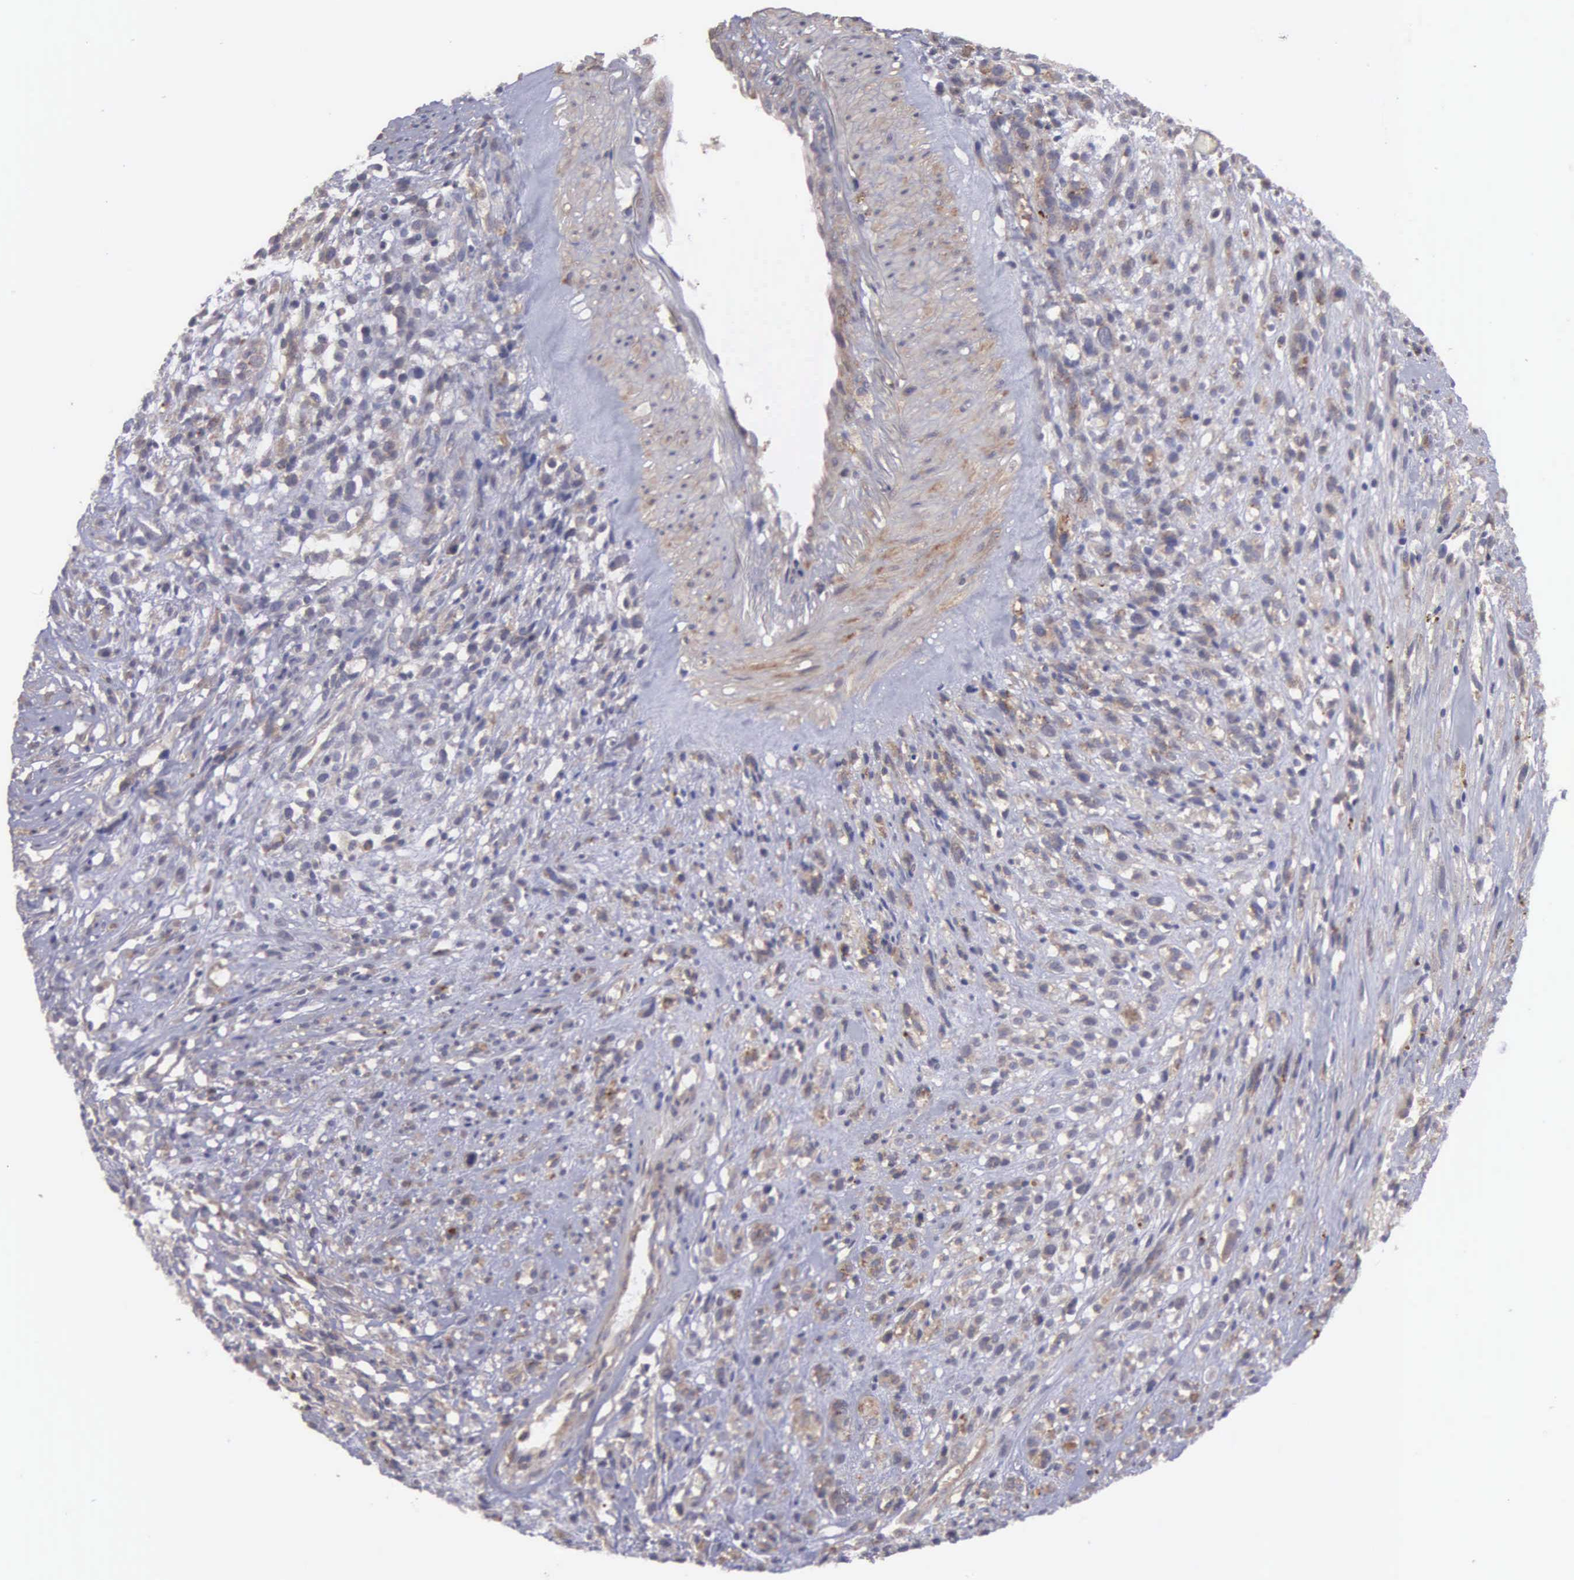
{"staining": {"intensity": "weak", "quantity": "25%-75%", "location": "cytoplasmic/membranous"}, "tissue": "glioma", "cell_type": "Tumor cells", "image_type": "cancer", "snomed": [{"axis": "morphology", "description": "Glioma, malignant, High grade"}, {"axis": "topography", "description": "Brain"}], "caption": "Protein staining exhibits weak cytoplasmic/membranous expression in approximately 25%-75% of tumor cells in malignant glioma (high-grade). (brown staining indicates protein expression, while blue staining denotes nuclei).", "gene": "RTL10", "patient": {"sex": "male", "age": 66}}